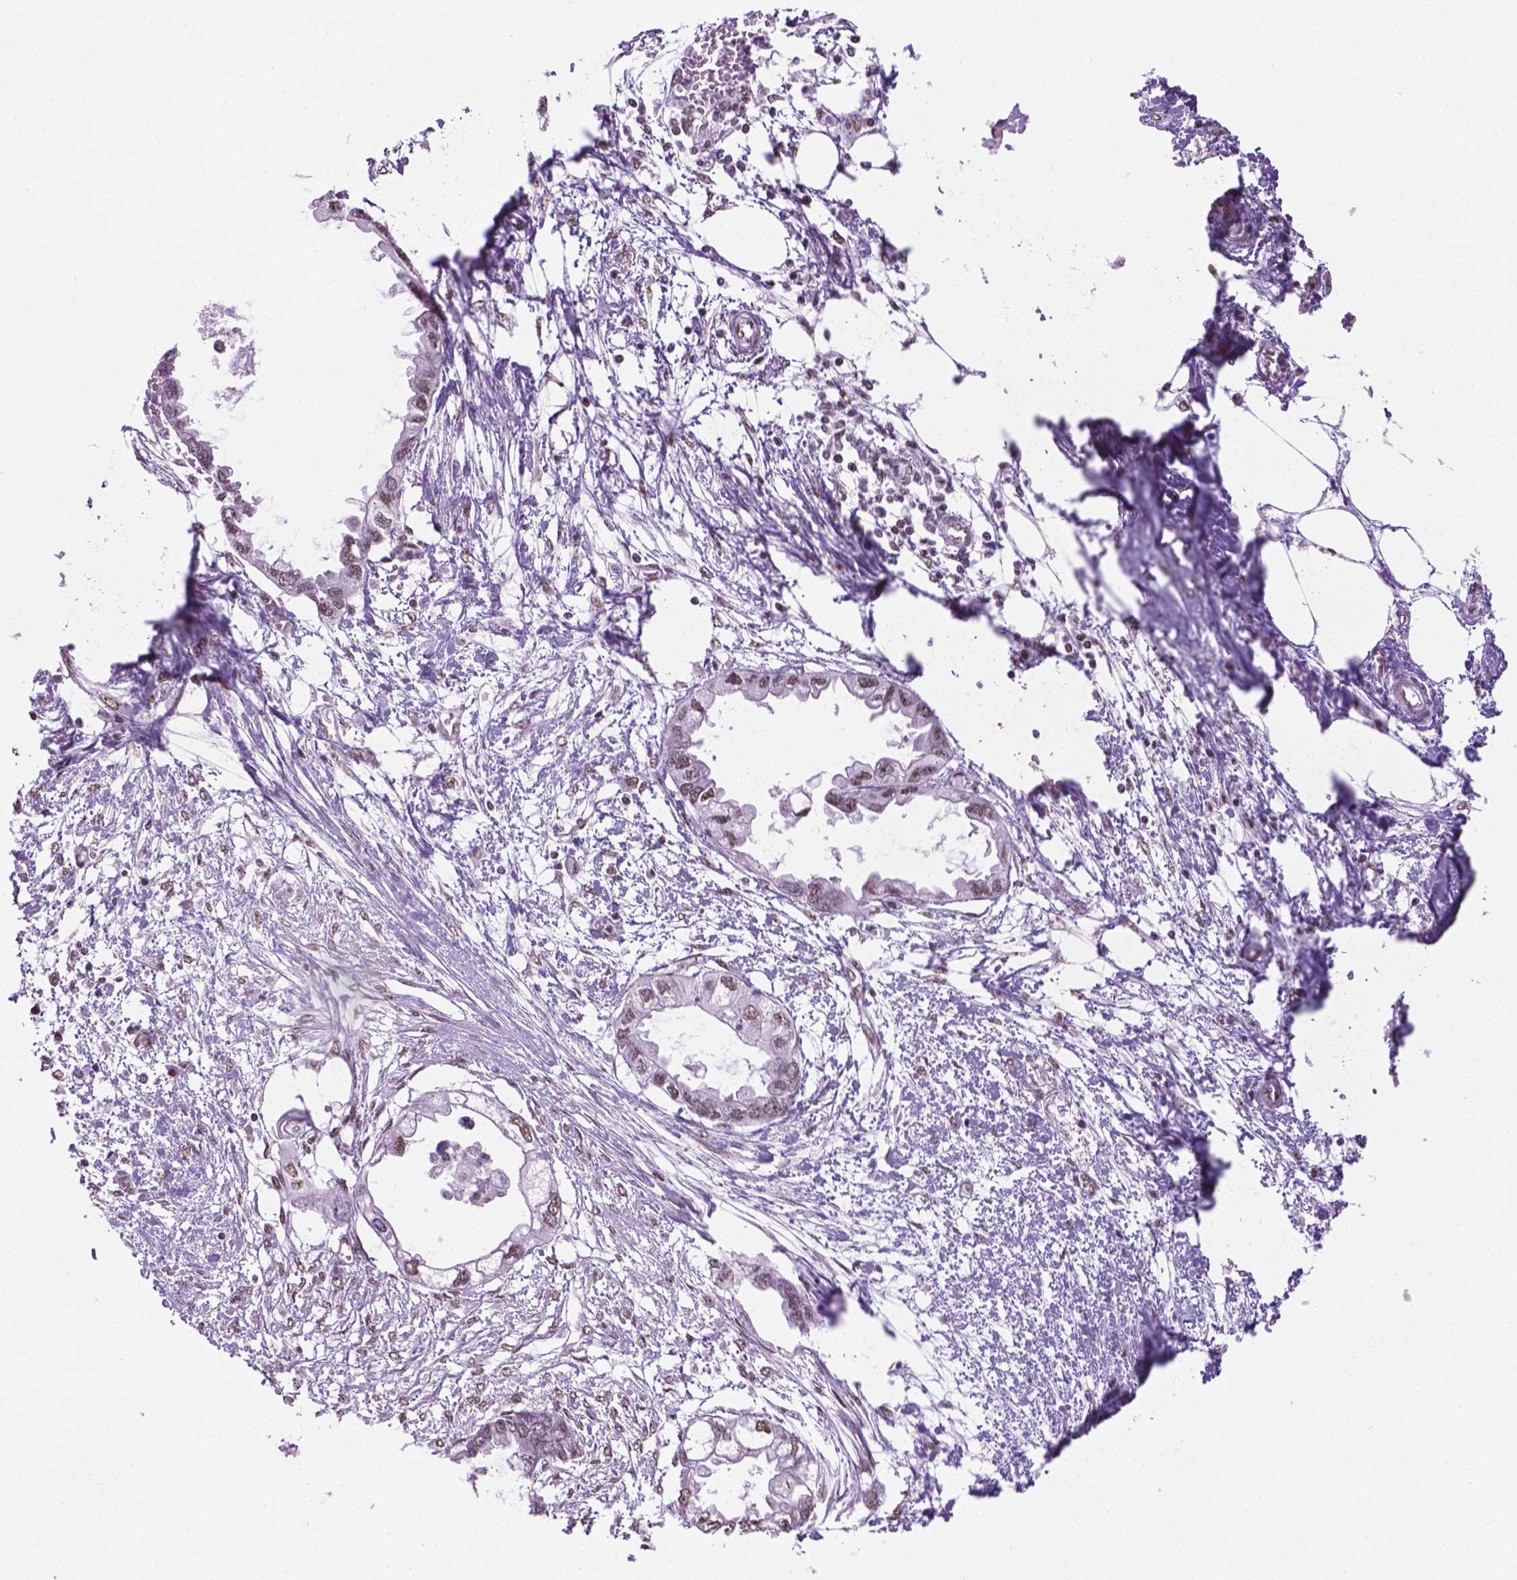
{"staining": {"intensity": "moderate", "quantity": "25%-75%", "location": "nuclear"}, "tissue": "endometrial cancer", "cell_type": "Tumor cells", "image_type": "cancer", "snomed": [{"axis": "morphology", "description": "Adenocarcinoma, NOS"}, {"axis": "morphology", "description": "Adenocarcinoma, metastatic, NOS"}, {"axis": "topography", "description": "Adipose tissue"}, {"axis": "topography", "description": "Endometrium"}], "caption": "Moderate nuclear staining for a protein is present in about 25%-75% of tumor cells of endometrial adenocarcinoma using IHC.", "gene": "ABI2", "patient": {"sex": "female", "age": 67}}